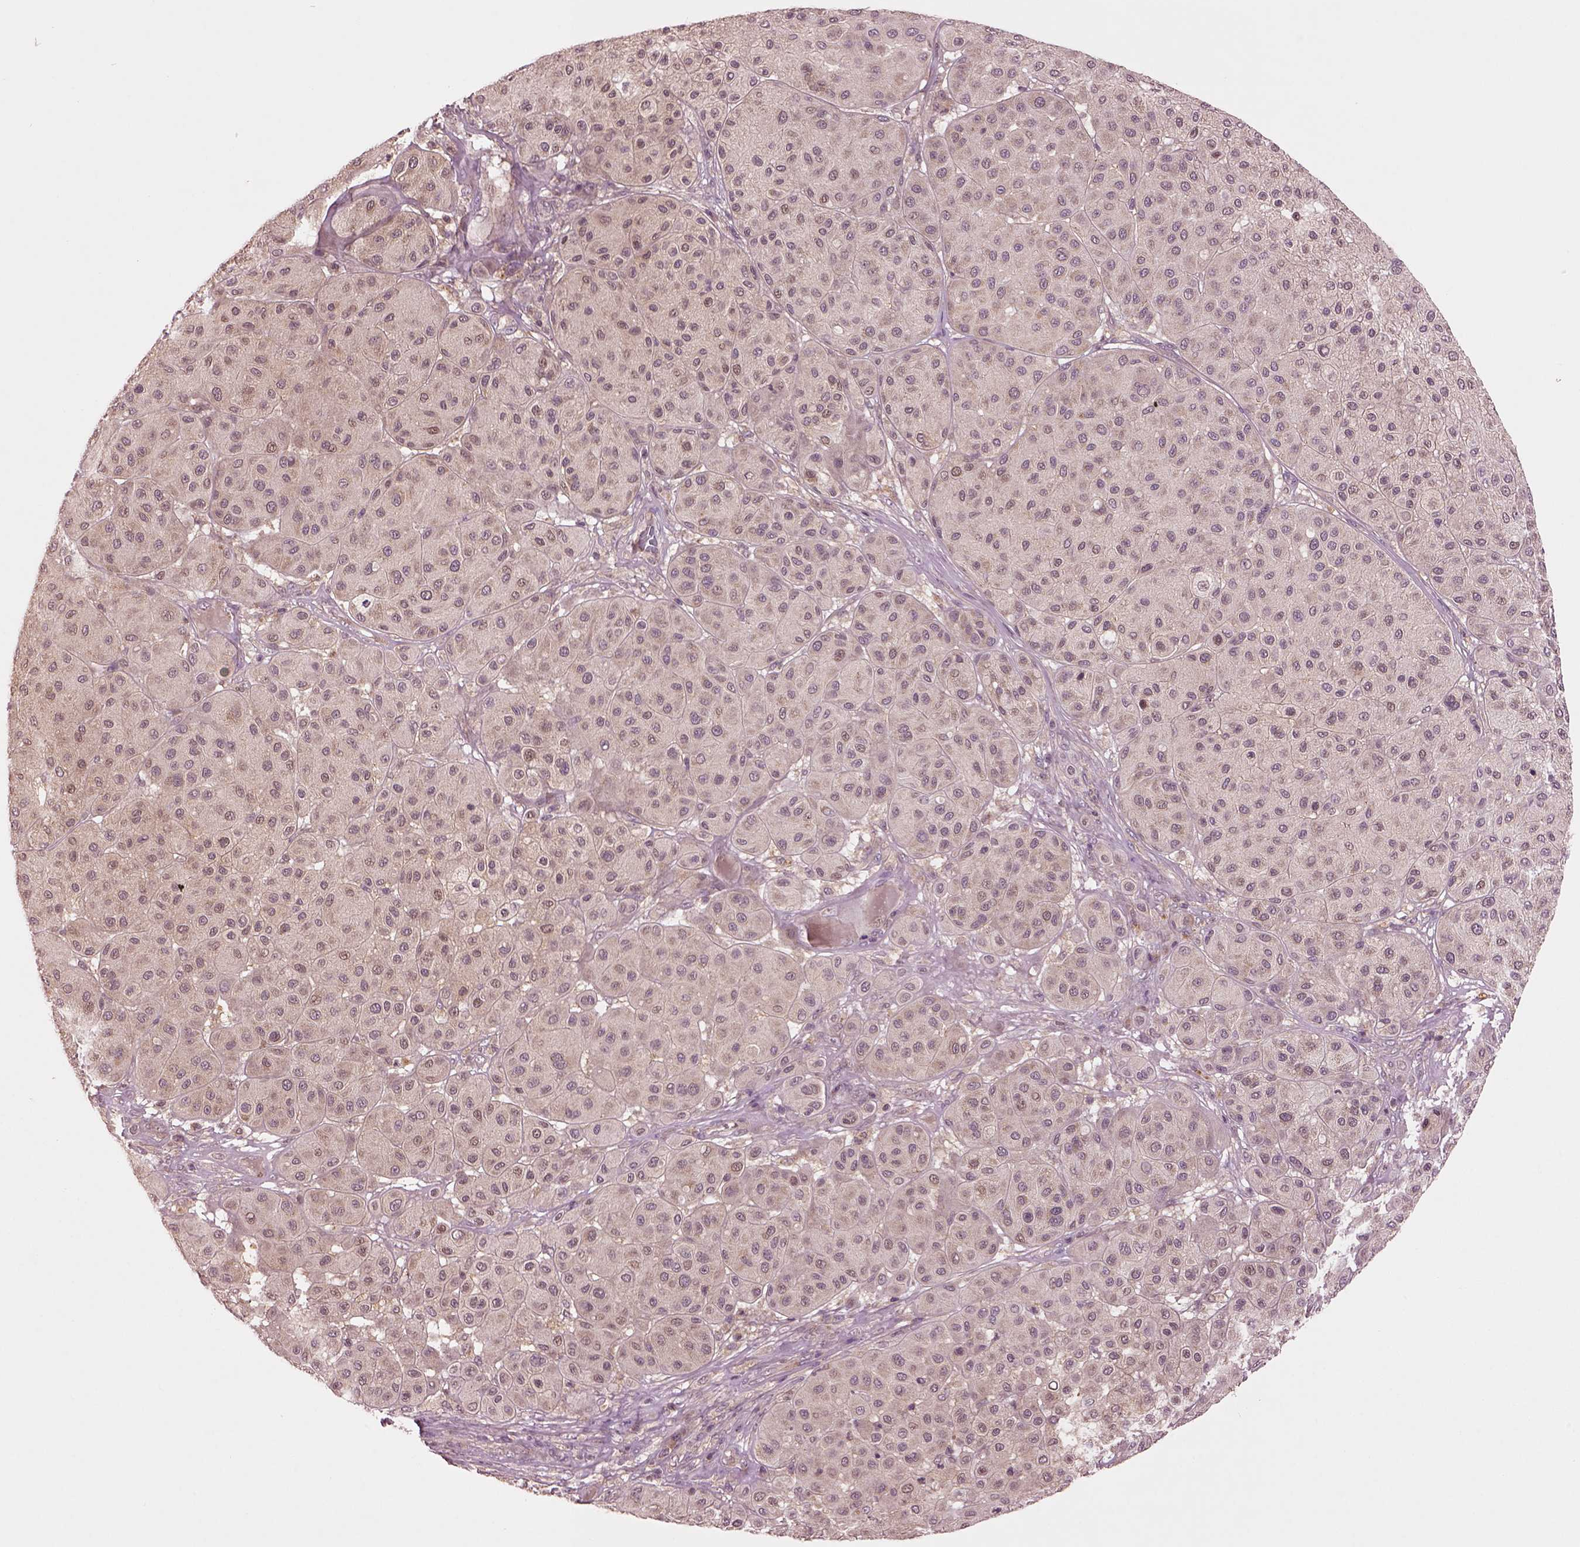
{"staining": {"intensity": "negative", "quantity": "none", "location": "none"}, "tissue": "melanoma", "cell_type": "Tumor cells", "image_type": "cancer", "snomed": [{"axis": "morphology", "description": "Malignant melanoma, Metastatic site"}, {"axis": "topography", "description": "Smooth muscle"}], "caption": "High magnification brightfield microscopy of melanoma stained with DAB (brown) and counterstained with hematoxylin (blue): tumor cells show no significant expression.", "gene": "MTHFS", "patient": {"sex": "male", "age": 41}}